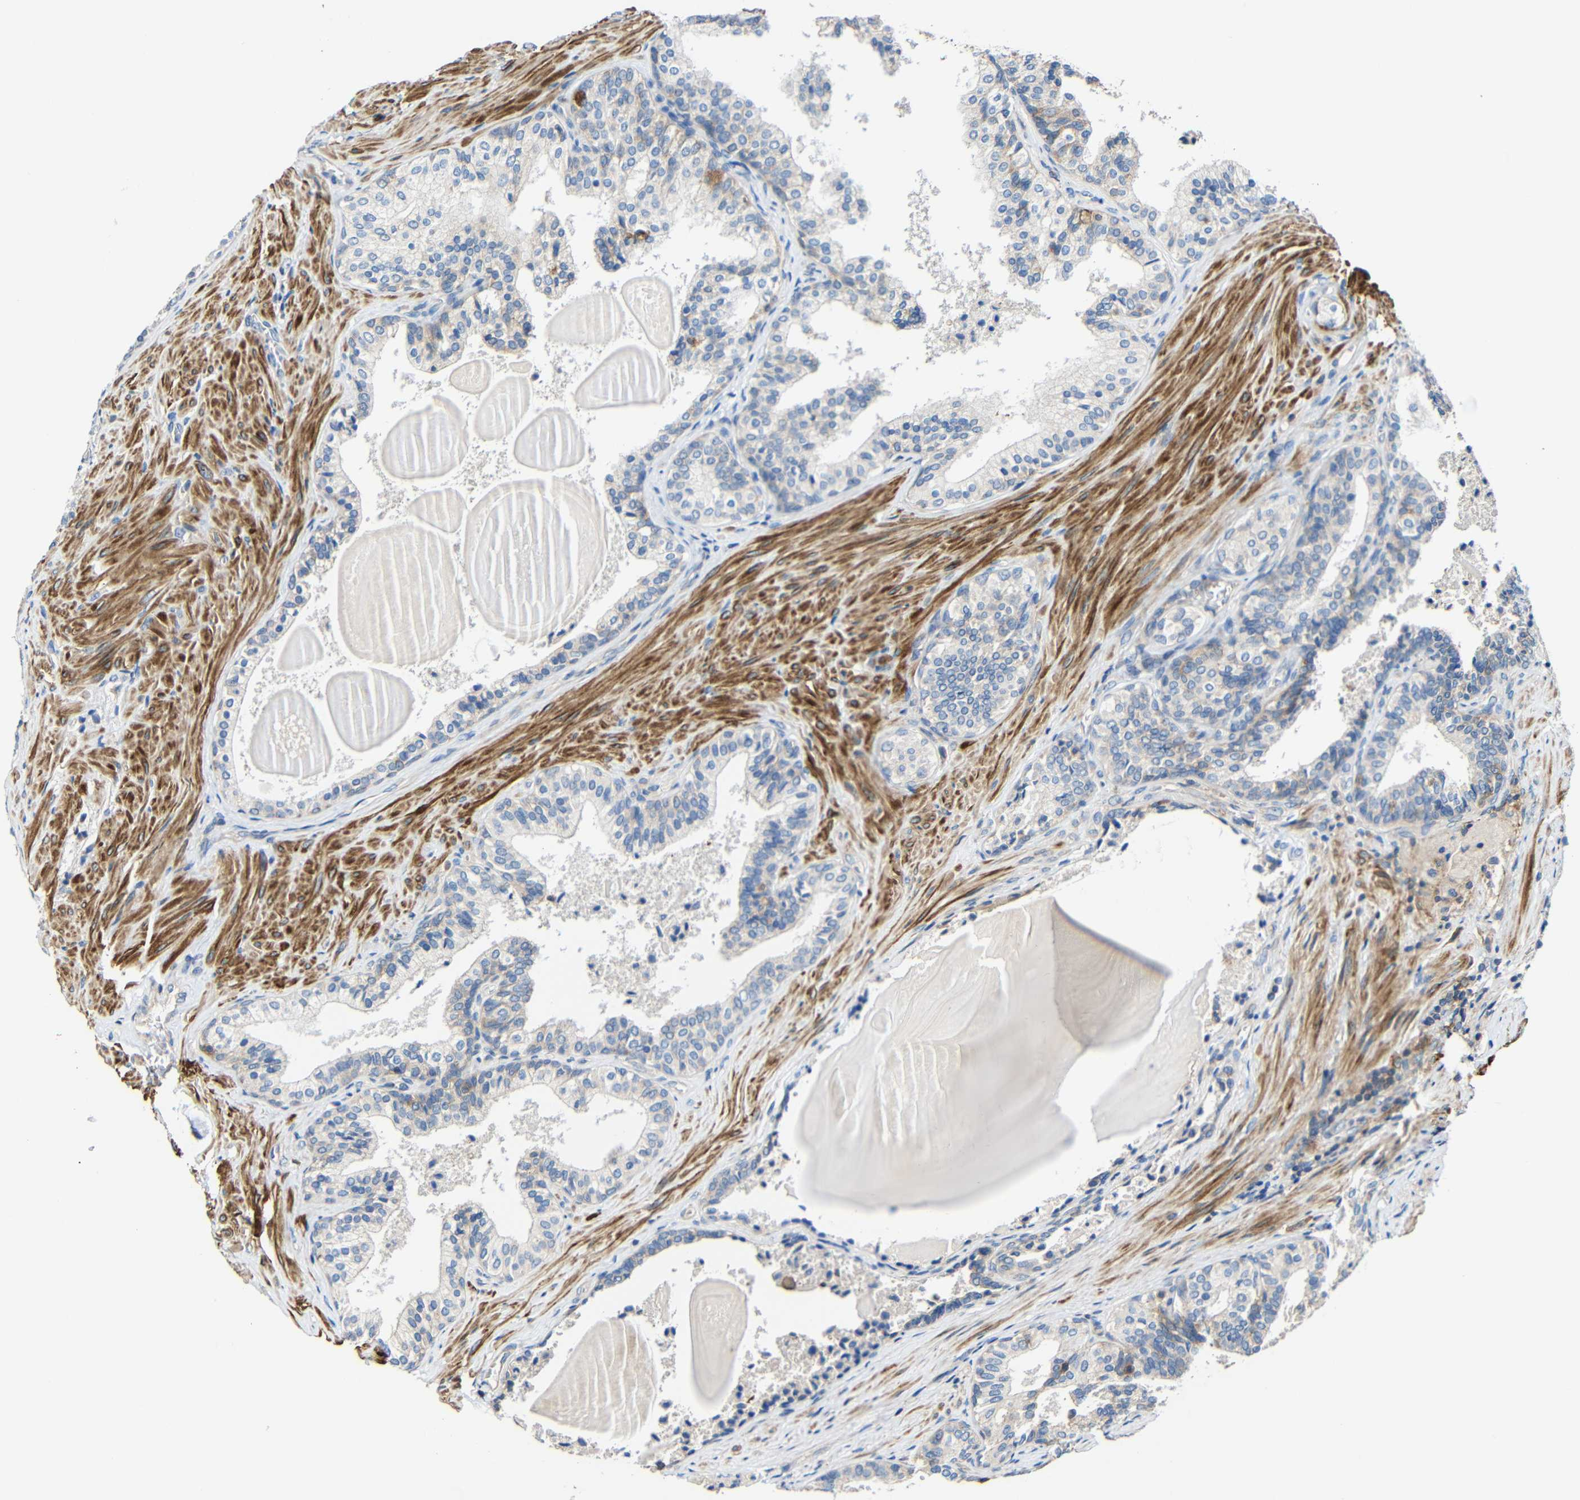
{"staining": {"intensity": "negative", "quantity": "none", "location": "none"}, "tissue": "prostate cancer", "cell_type": "Tumor cells", "image_type": "cancer", "snomed": [{"axis": "morphology", "description": "Adenocarcinoma, Low grade"}, {"axis": "topography", "description": "Prostate"}], "caption": "Immunohistochemical staining of human prostate cancer displays no significant positivity in tumor cells.", "gene": "RHOT2", "patient": {"sex": "male", "age": 60}}